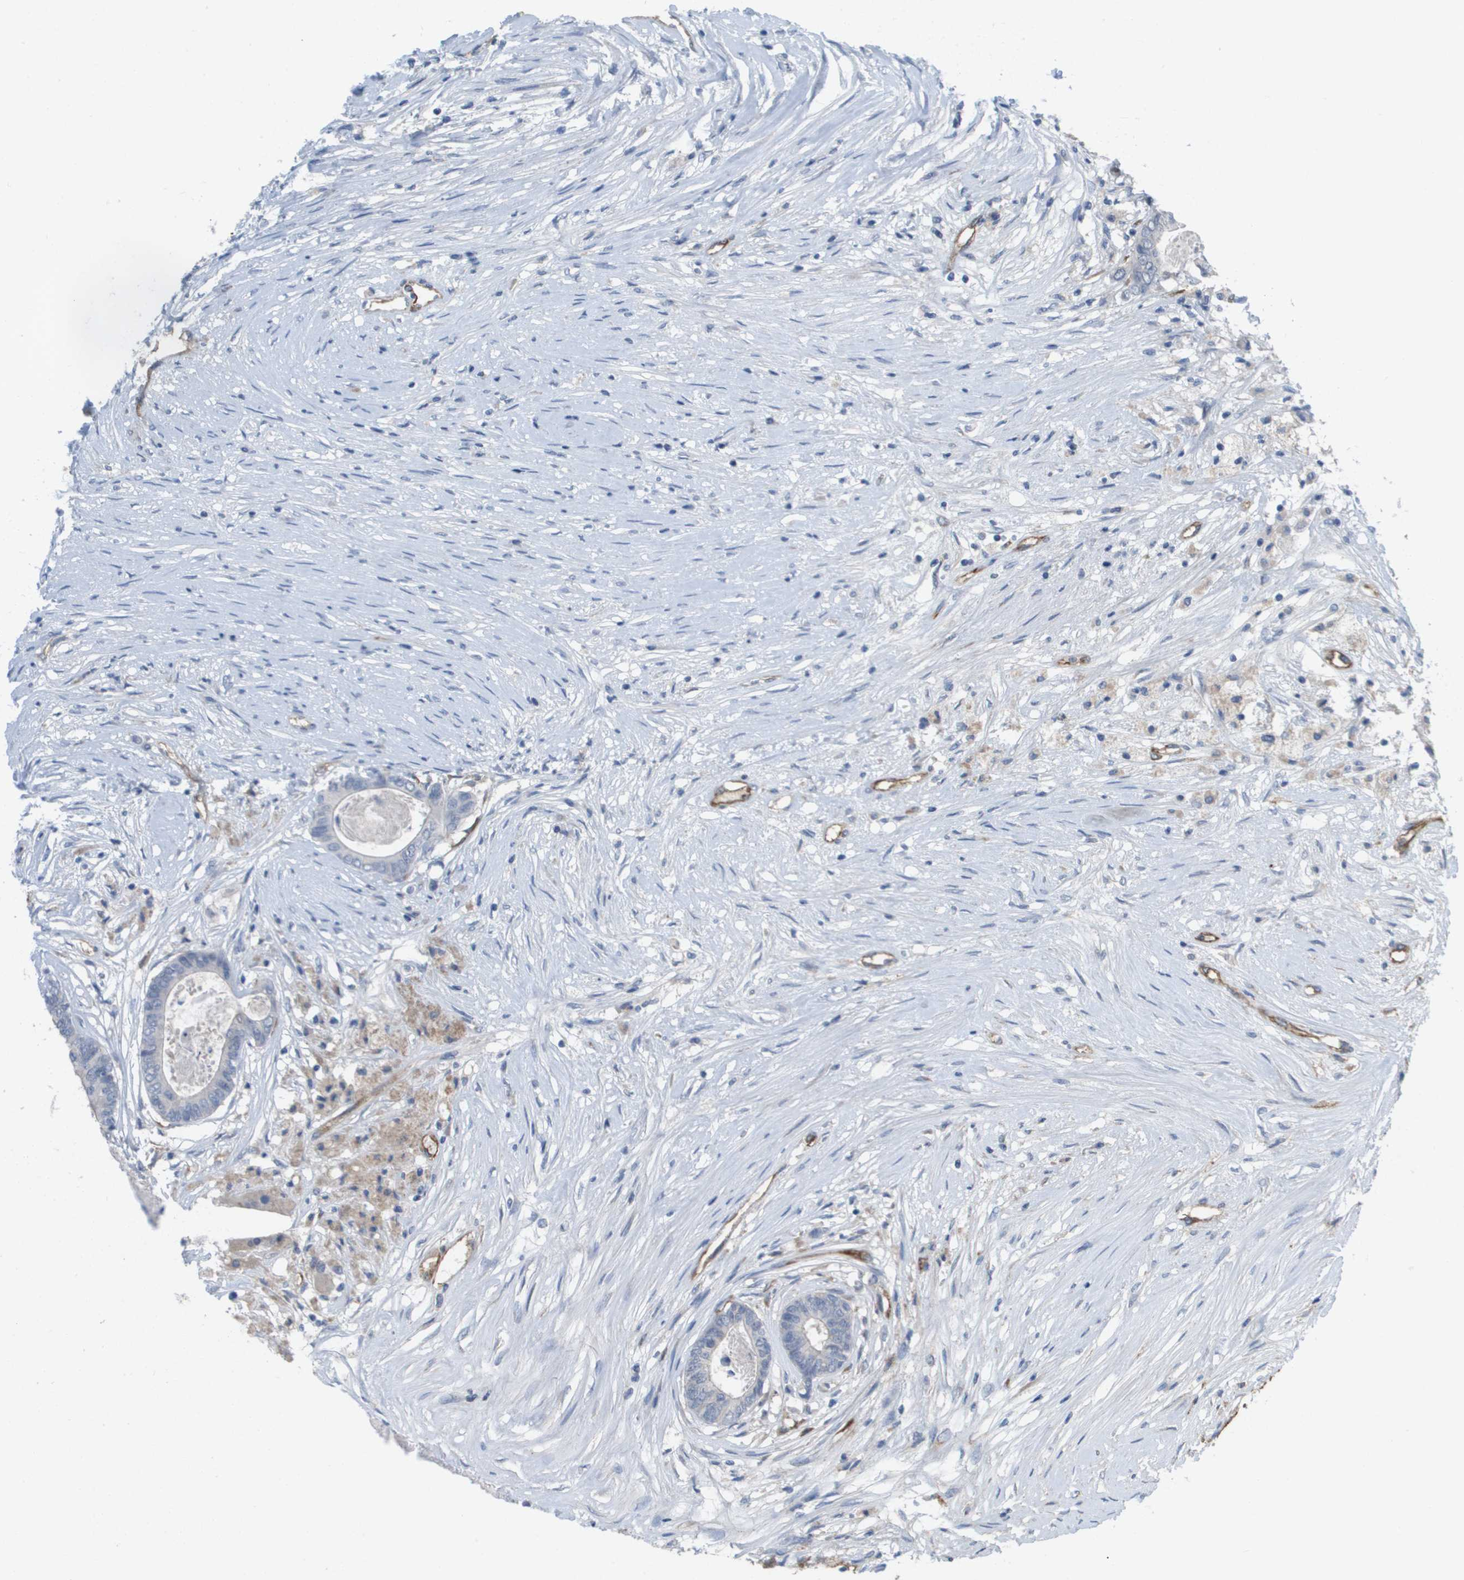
{"staining": {"intensity": "negative", "quantity": "none", "location": "none"}, "tissue": "colorectal cancer", "cell_type": "Tumor cells", "image_type": "cancer", "snomed": [{"axis": "morphology", "description": "Adenocarcinoma, NOS"}, {"axis": "topography", "description": "Rectum"}], "caption": "IHC micrograph of neoplastic tissue: colorectal adenocarcinoma stained with DAB reveals no significant protein staining in tumor cells.", "gene": "ANGPT2", "patient": {"sex": "male", "age": 63}}